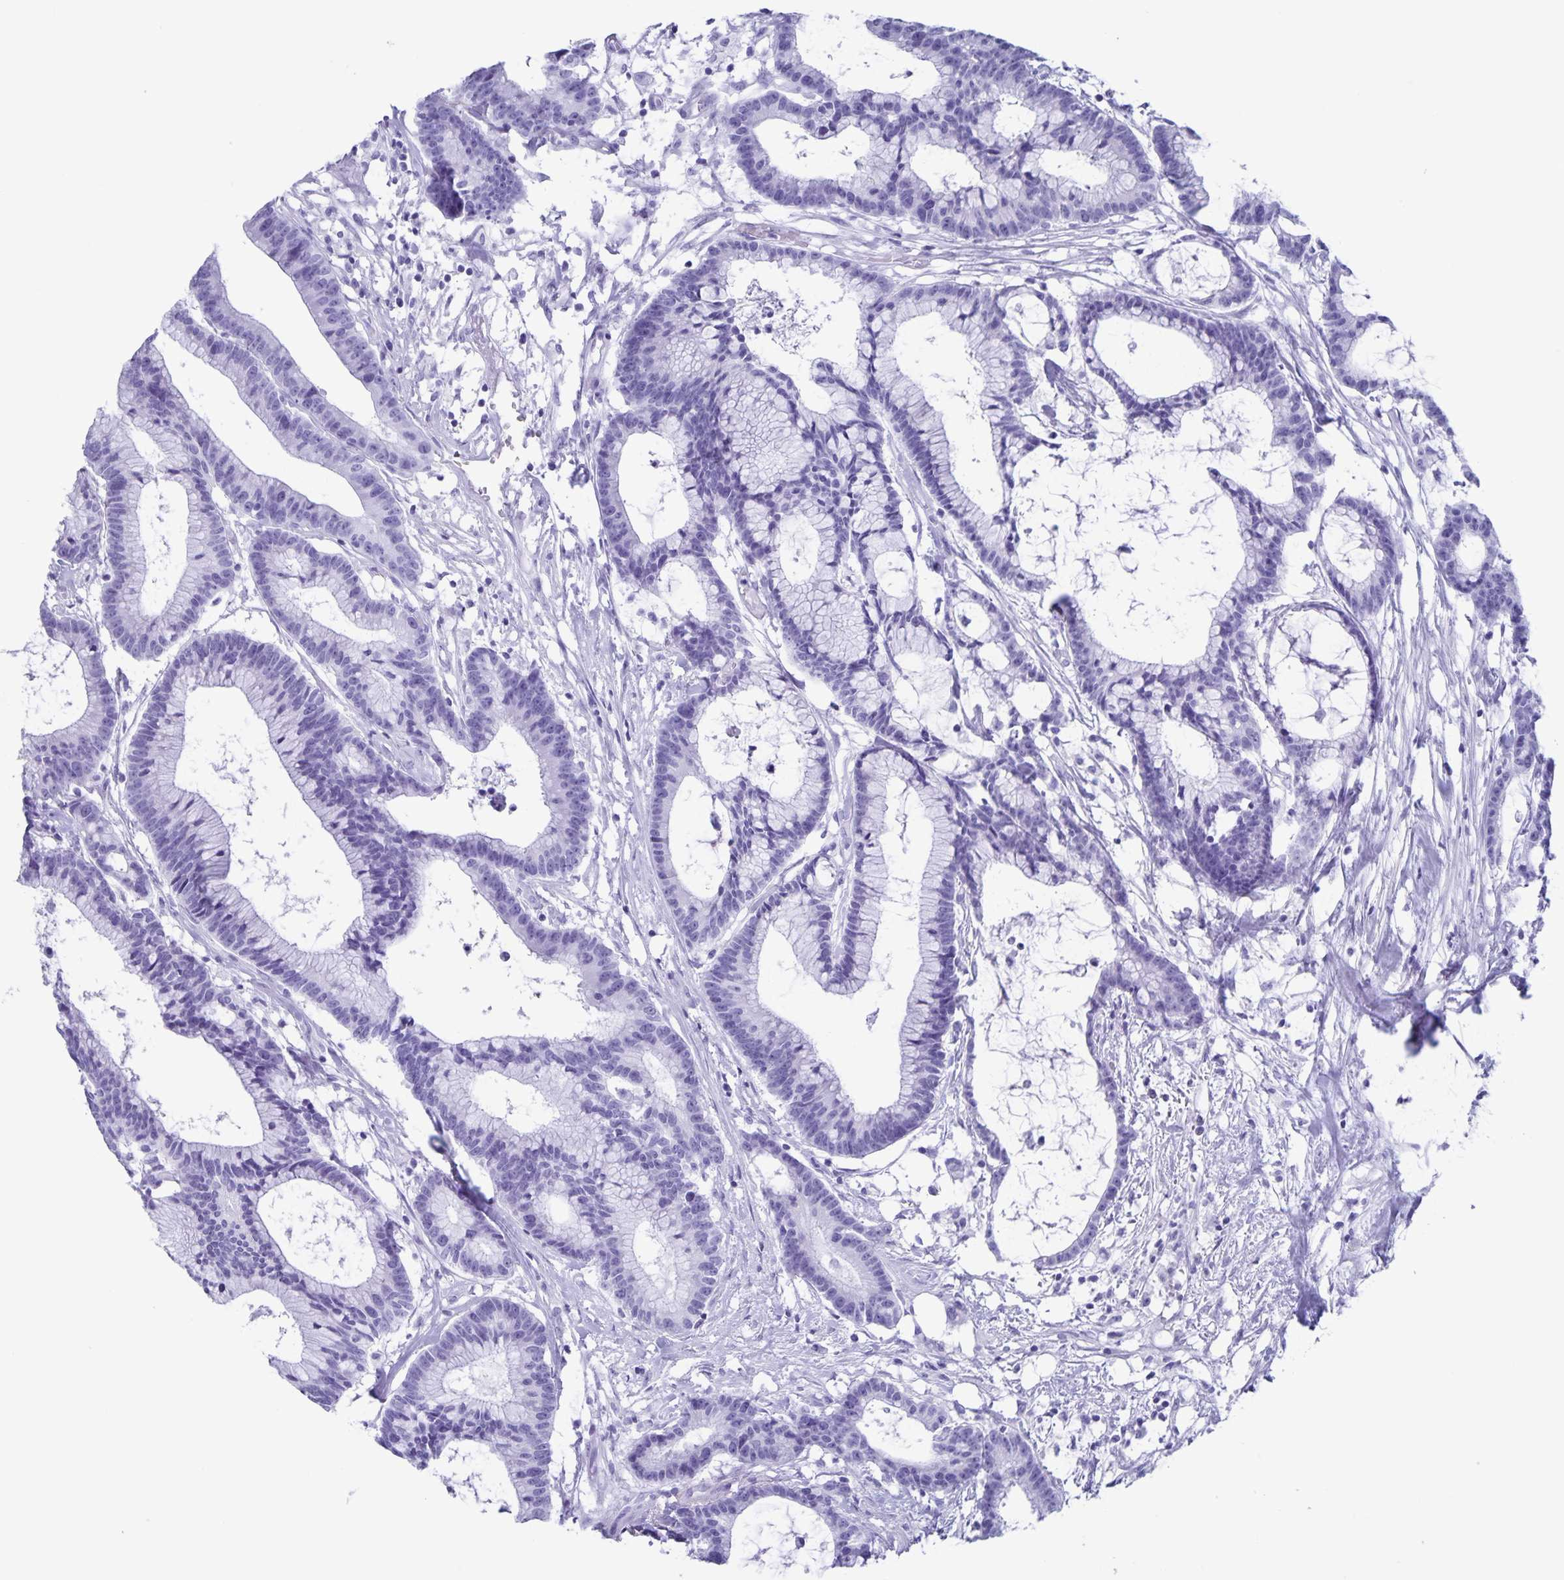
{"staining": {"intensity": "negative", "quantity": "none", "location": "none"}, "tissue": "colorectal cancer", "cell_type": "Tumor cells", "image_type": "cancer", "snomed": [{"axis": "morphology", "description": "Adenocarcinoma, NOS"}, {"axis": "topography", "description": "Colon"}], "caption": "High magnification brightfield microscopy of colorectal adenocarcinoma stained with DAB (3,3'-diaminobenzidine) (brown) and counterstained with hematoxylin (blue): tumor cells show no significant staining.", "gene": "AQP4", "patient": {"sex": "female", "age": 78}}